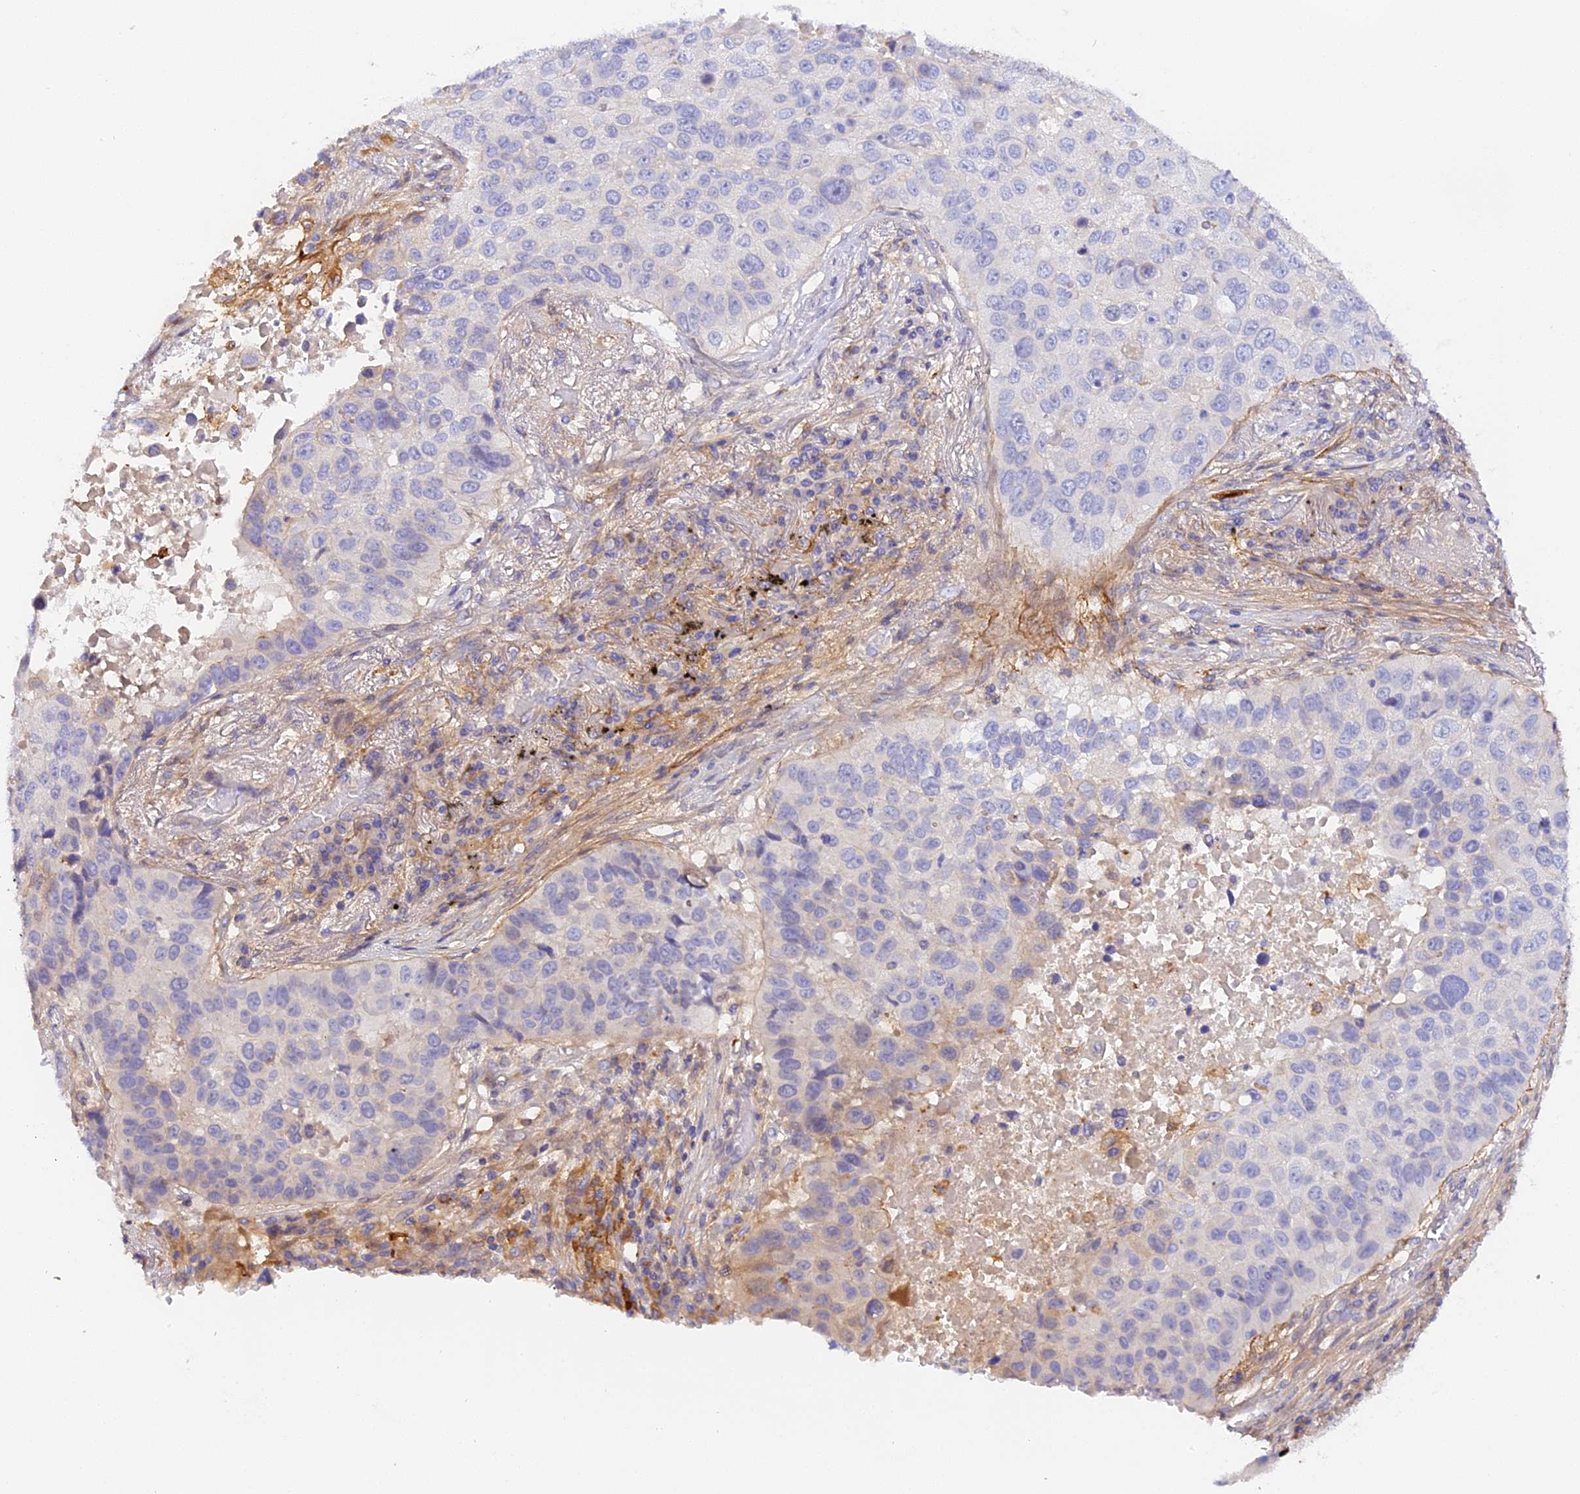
{"staining": {"intensity": "negative", "quantity": "none", "location": "none"}, "tissue": "lung cancer", "cell_type": "Tumor cells", "image_type": "cancer", "snomed": [{"axis": "morphology", "description": "Squamous cell carcinoma, NOS"}, {"axis": "topography", "description": "Lung"}], "caption": "Immunohistochemistry image of neoplastic tissue: lung squamous cell carcinoma stained with DAB demonstrates no significant protein staining in tumor cells.", "gene": "KATNB1", "patient": {"sex": "male", "age": 57}}